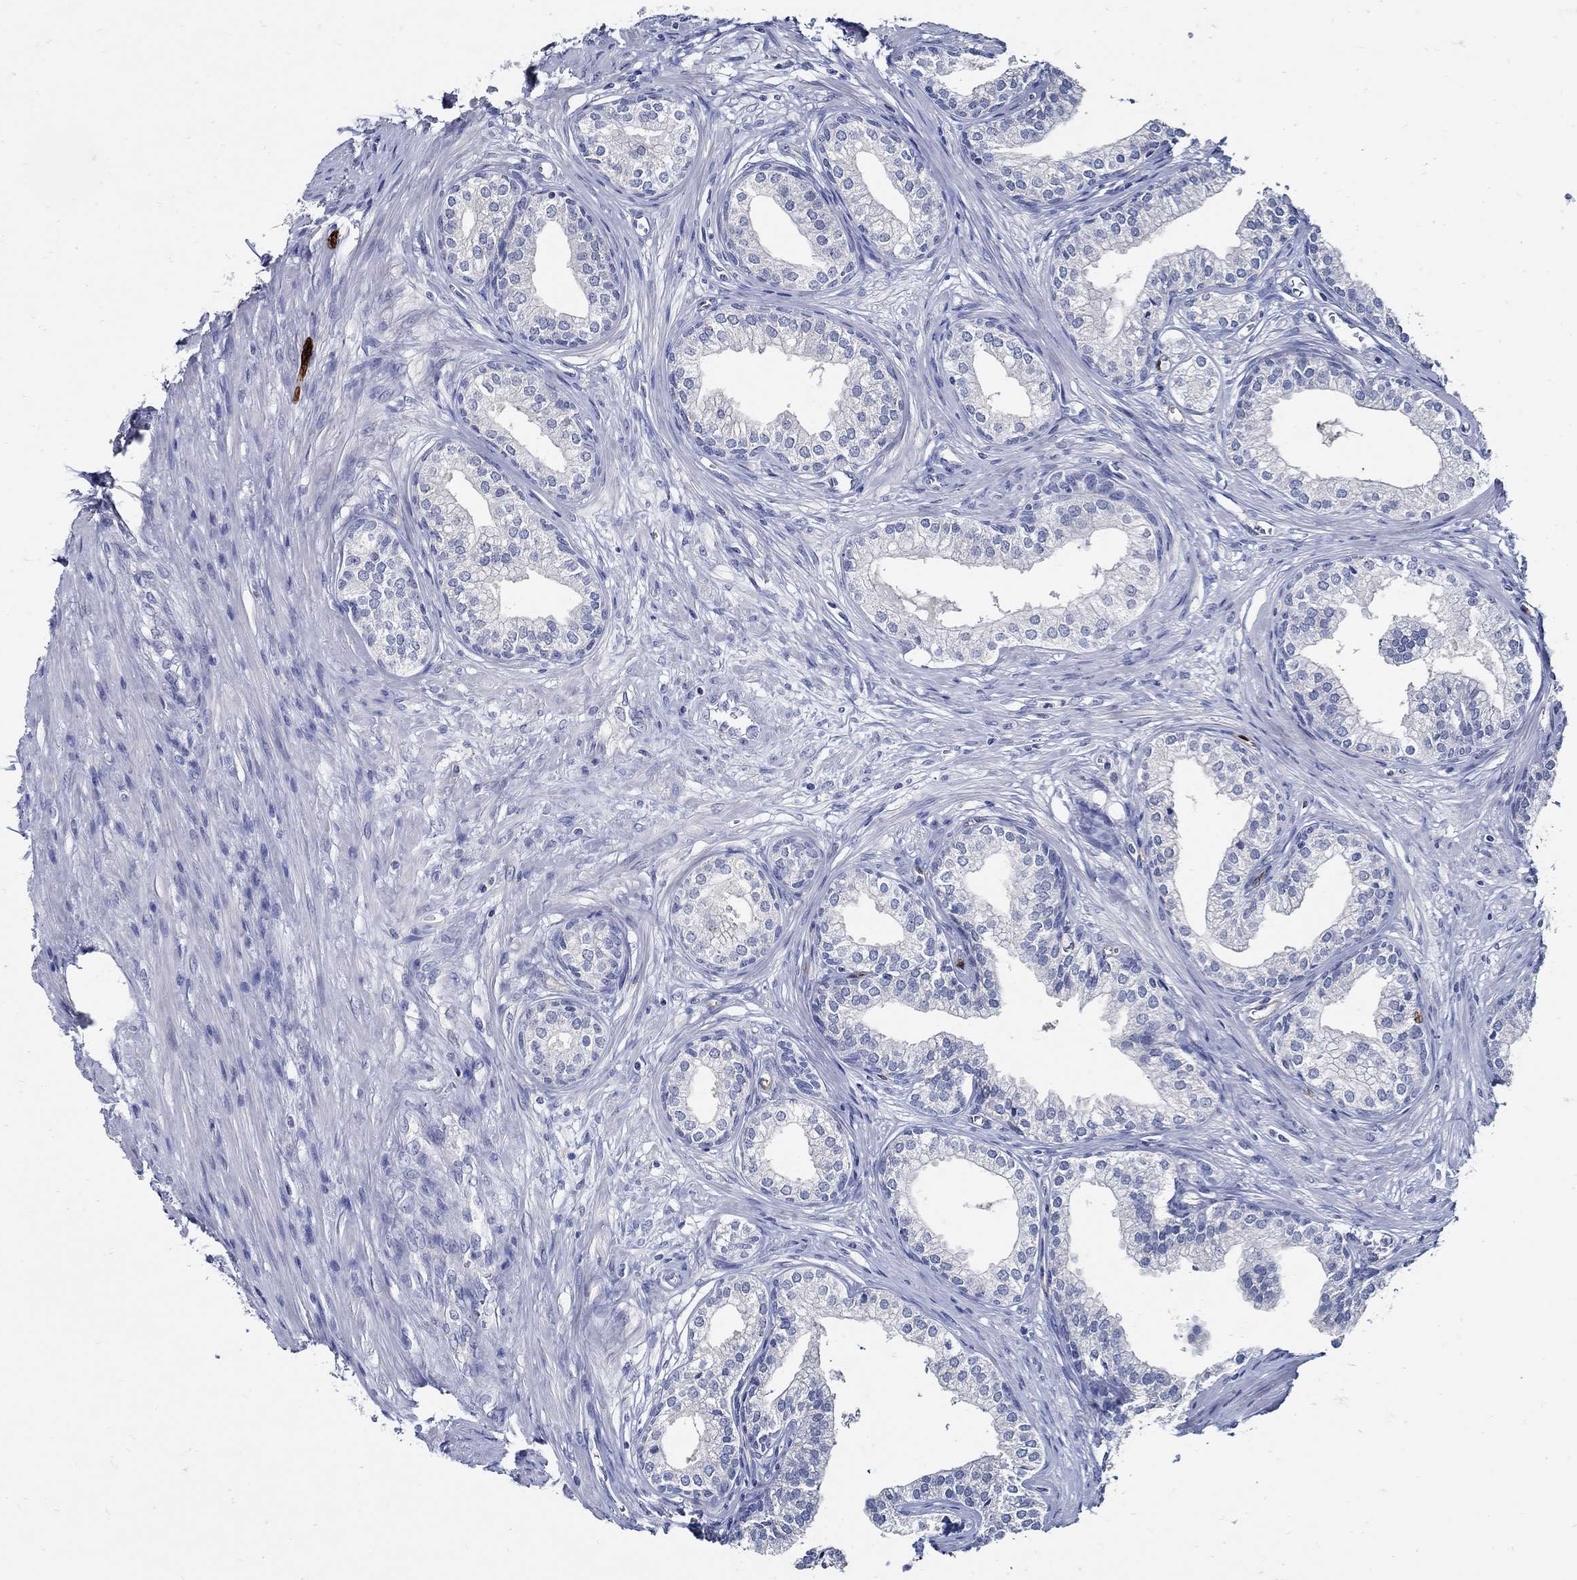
{"staining": {"intensity": "negative", "quantity": "none", "location": "none"}, "tissue": "prostate", "cell_type": "Glandular cells", "image_type": "normal", "snomed": [{"axis": "morphology", "description": "Normal tissue, NOS"}, {"axis": "topography", "description": "Prostate"}], "caption": "Glandular cells show no significant protein expression in normal prostate.", "gene": "PRX", "patient": {"sex": "male", "age": 65}}